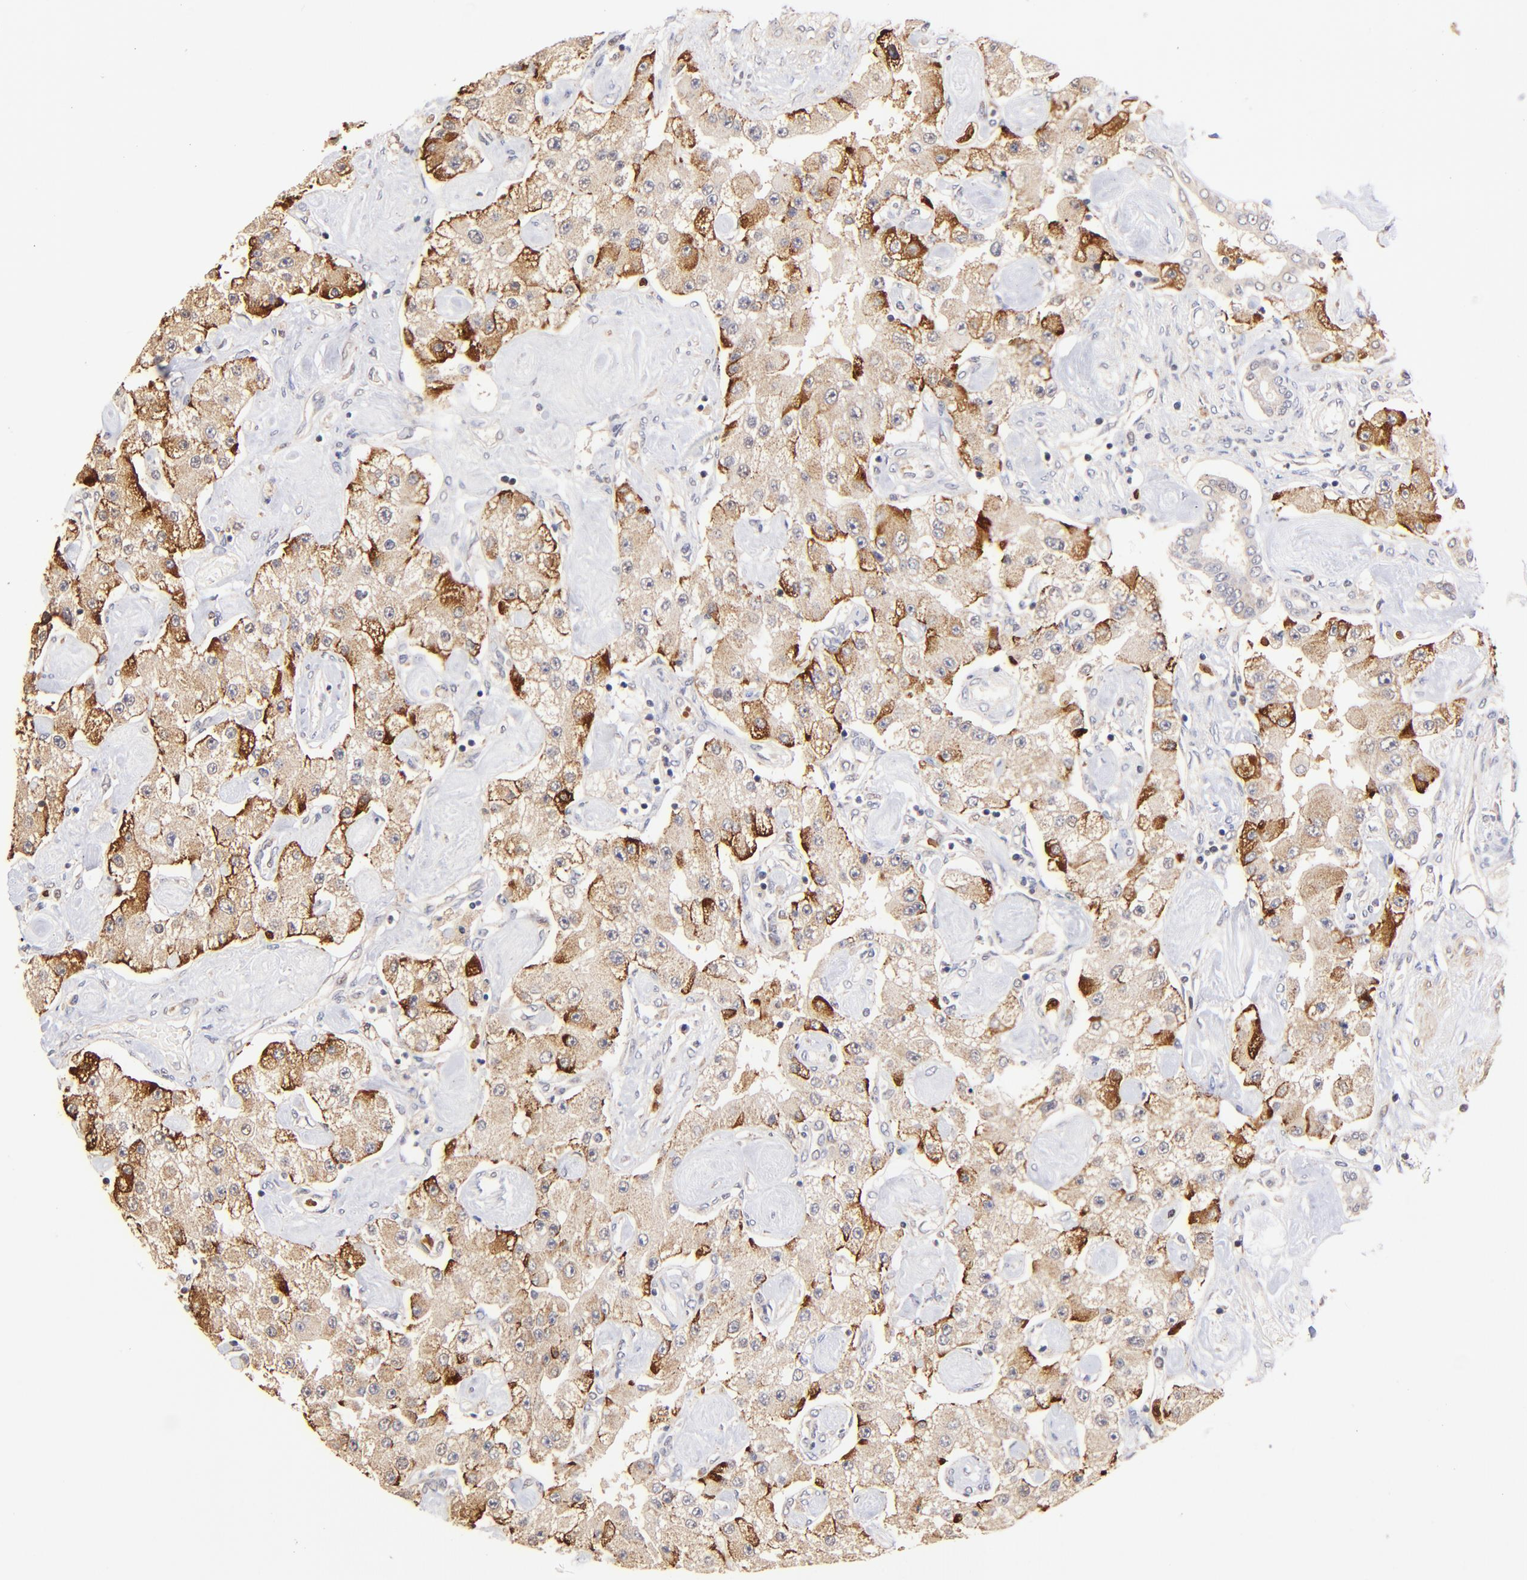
{"staining": {"intensity": "moderate", "quantity": ">75%", "location": "cytoplasmic/membranous"}, "tissue": "carcinoid", "cell_type": "Tumor cells", "image_type": "cancer", "snomed": [{"axis": "morphology", "description": "Carcinoid, malignant, NOS"}, {"axis": "topography", "description": "Pancreas"}], "caption": "Moderate cytoplasmic/membranous positivity for a protein is identified in approximately >75% of tumor cells of carcinoid using IHC.", "gene": "BBOF1", "patient": {"sex": "male", "age": 41}}